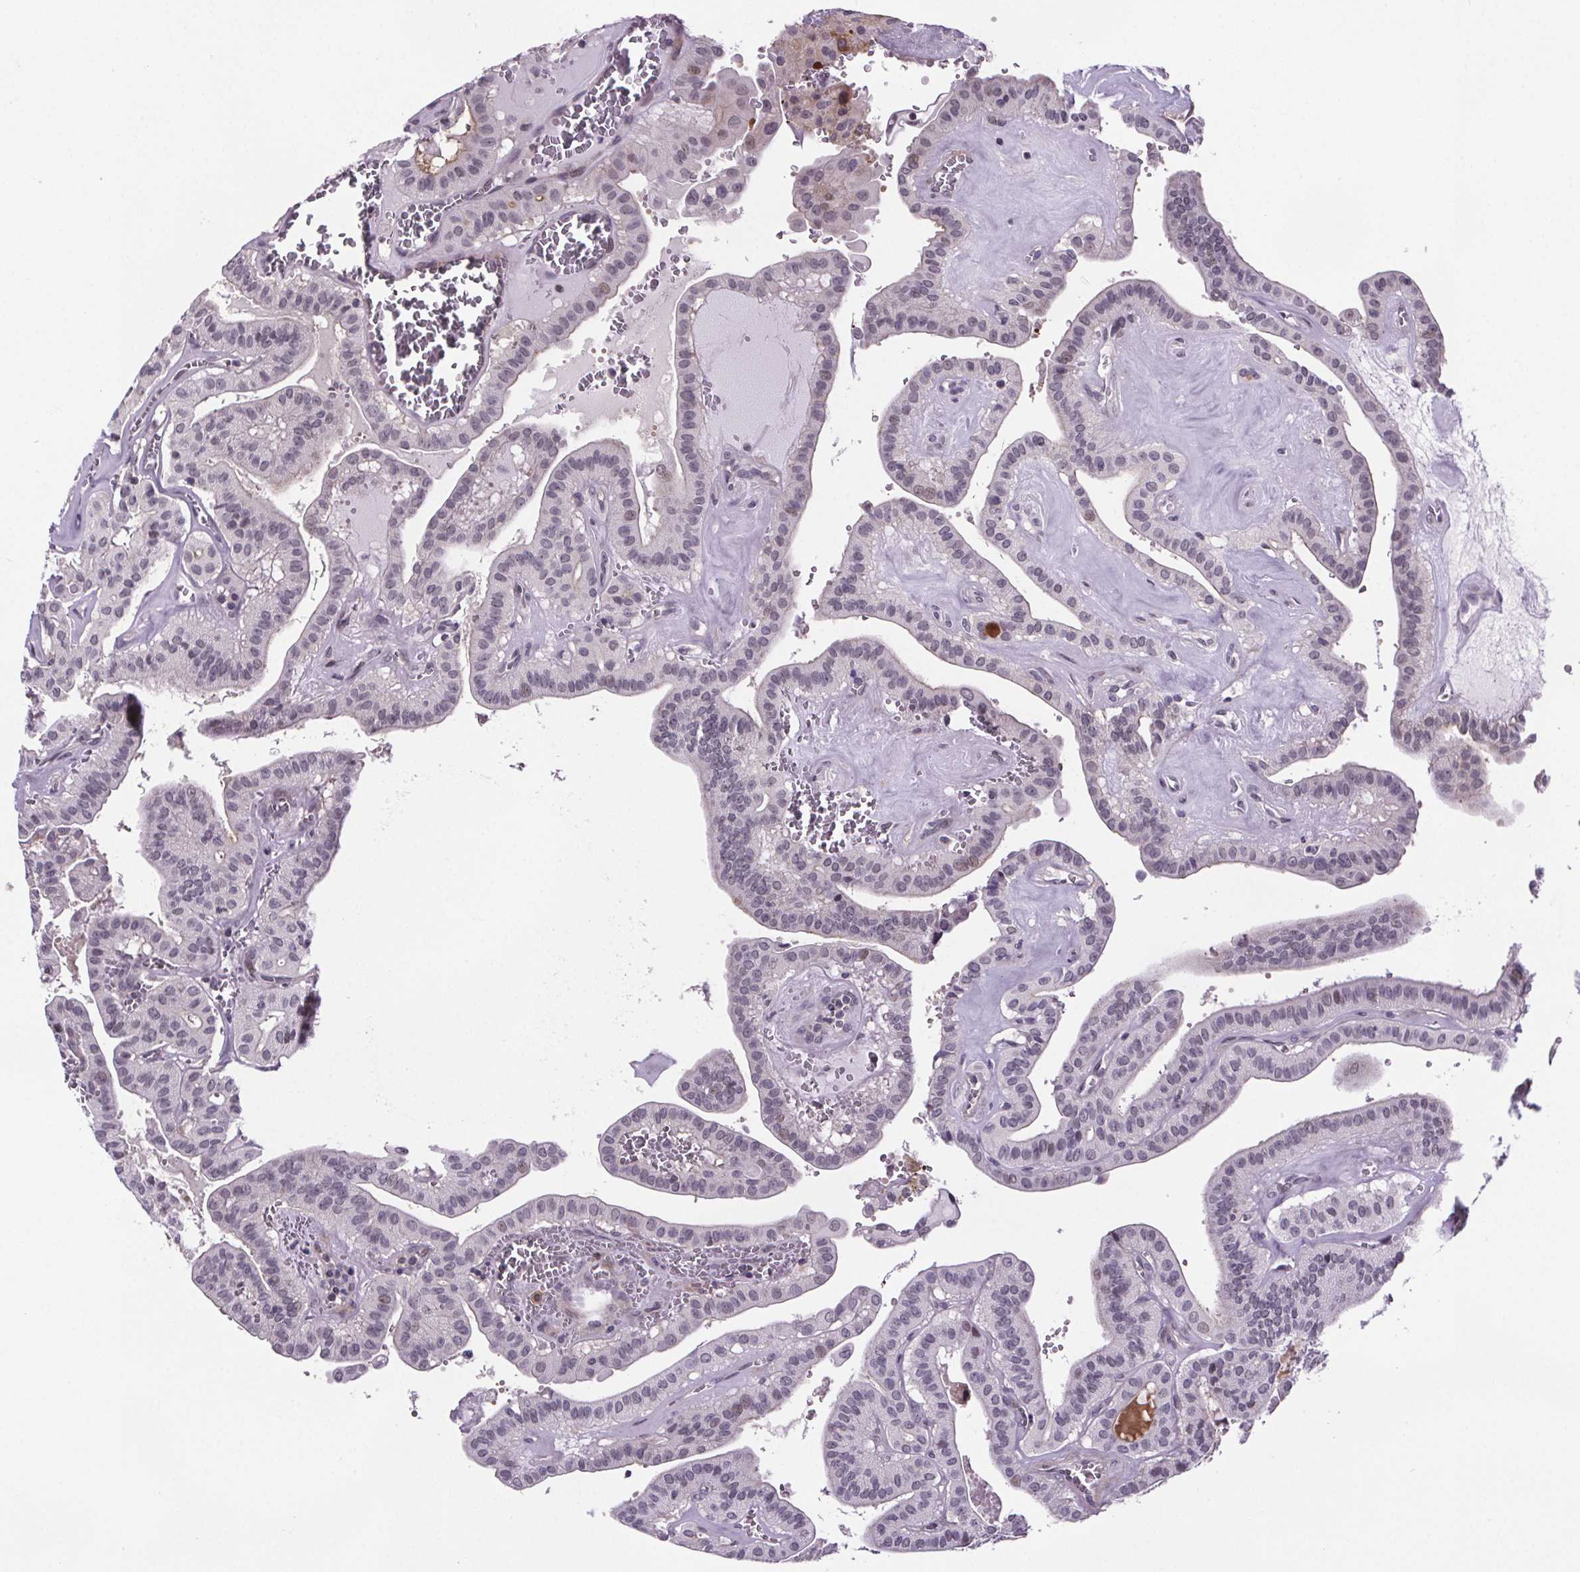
{"staining": {"intensity": "weak", "quantity": "<25%", "location": "cytoplasmic/membranous"}, "tissue": "thyroid cancer", "cell_type": "Tumor cells", "image_type": "cancer", "snomed": [{"axis": "morphology", "description": "Papillary adenocarcinoma, NOS"}, {"axis": "topography", "description": "Thyroid gland"}], "caption": "Tumor cells show no significant protein expression in papillary adenocarcinoma (thyroid).", "gene": "TTC12", "patient": {"sex": "male", "age": 52}}